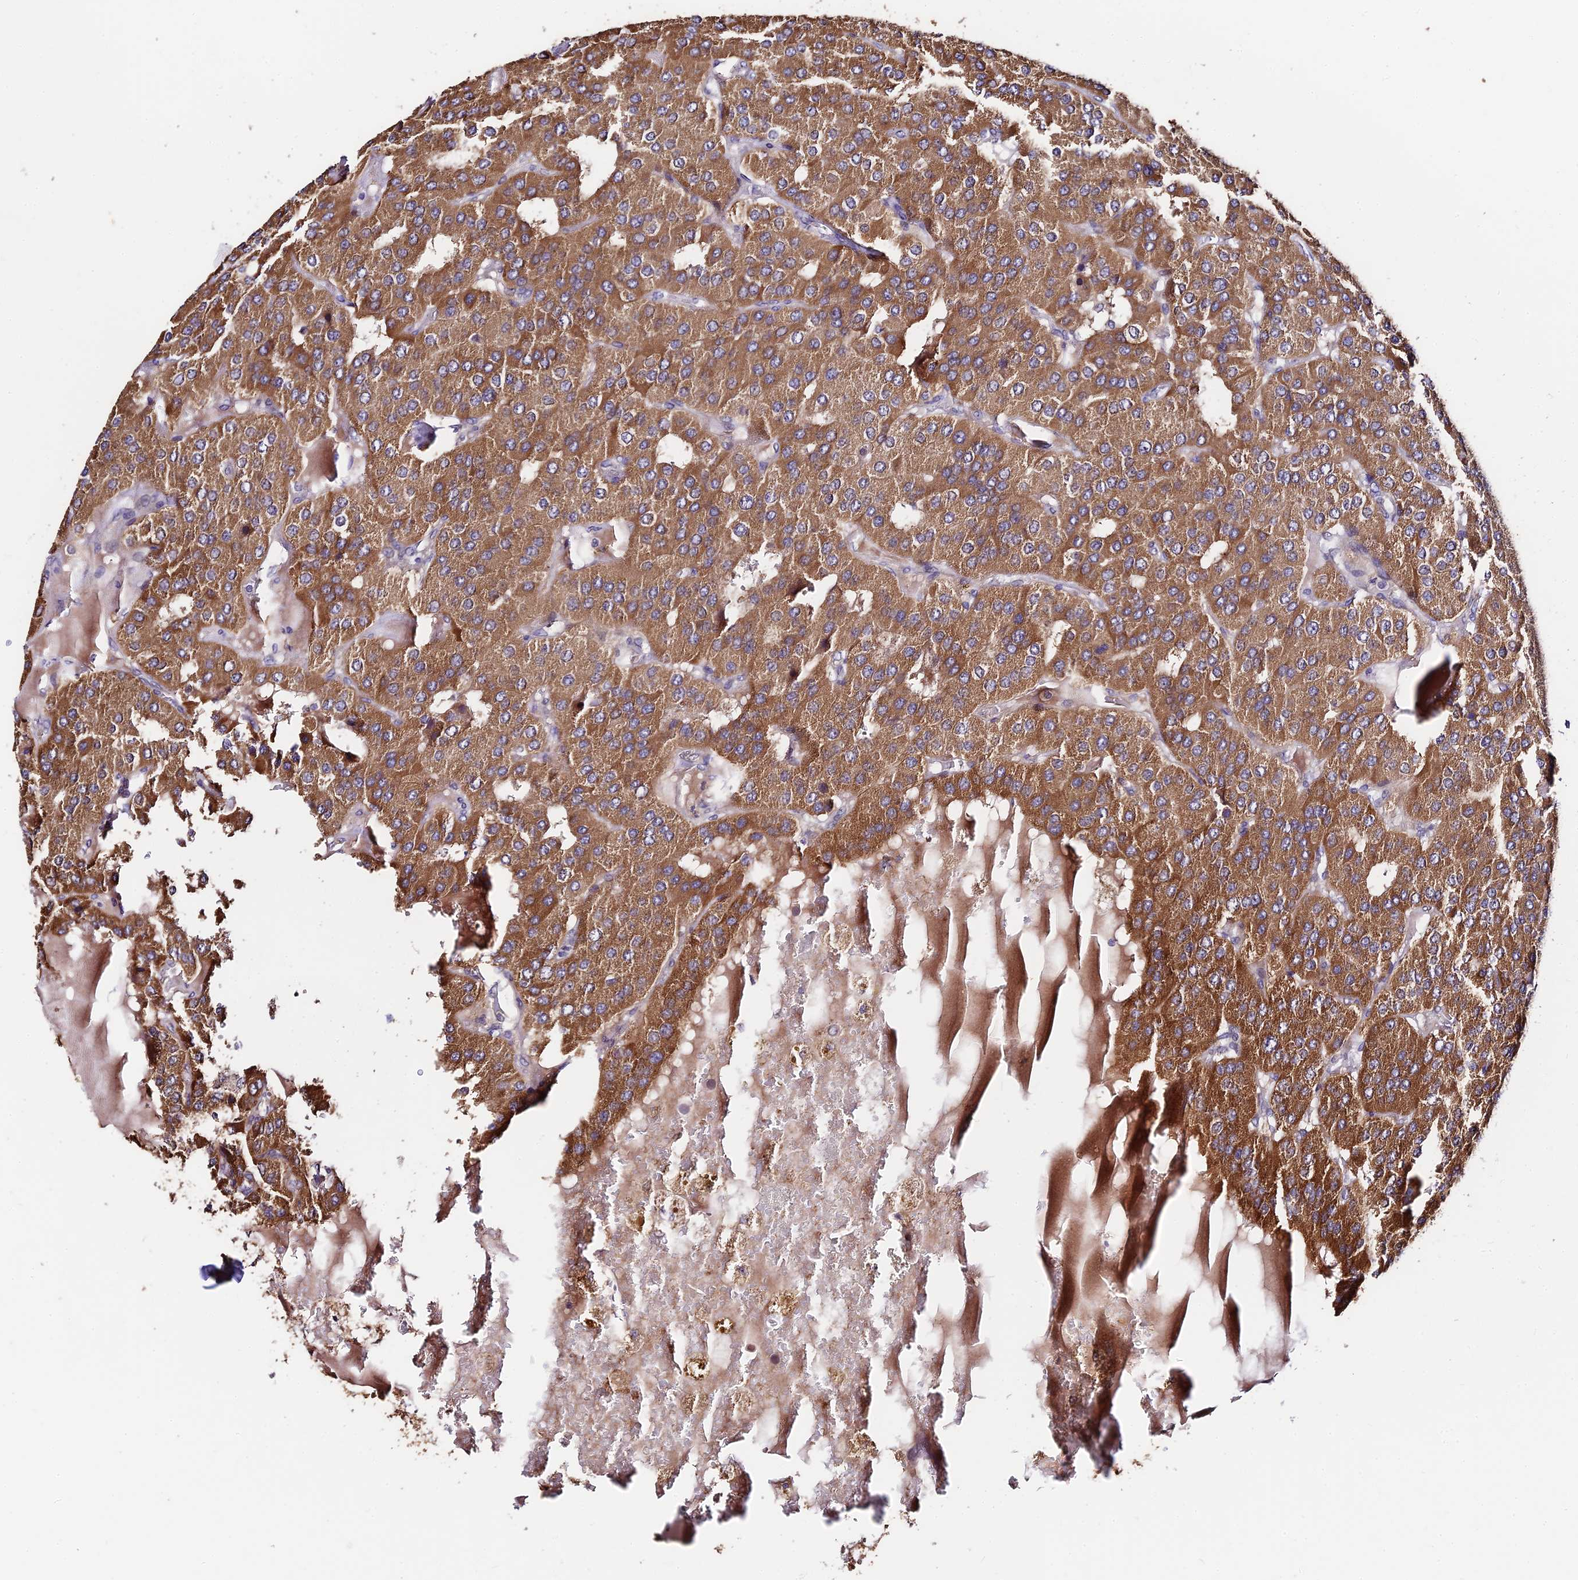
{"staining": {"intensity": "moderate", "quantity": ">75%", "location": "cytoplasmic/membranous"}, "tissue": "parathyroid gland", "cell_type": "Glandular cells", "image_type": "normal", "snomed": [{"axis": "morphology", "description": "Normal tissue, NOS"}, {"axis": "morphology", "description": "Adenoma, NOS"}, {"axis": "topography", "description": "Parathyroid gland"}], "caption": "A medium amount of moderate cytoplasmic/membranous expression is seen in approximately >75% of glandular cells in normal parathyroid gland.", "gene": "C3orf20", "patient": {"sex": "female", "age": 86}}